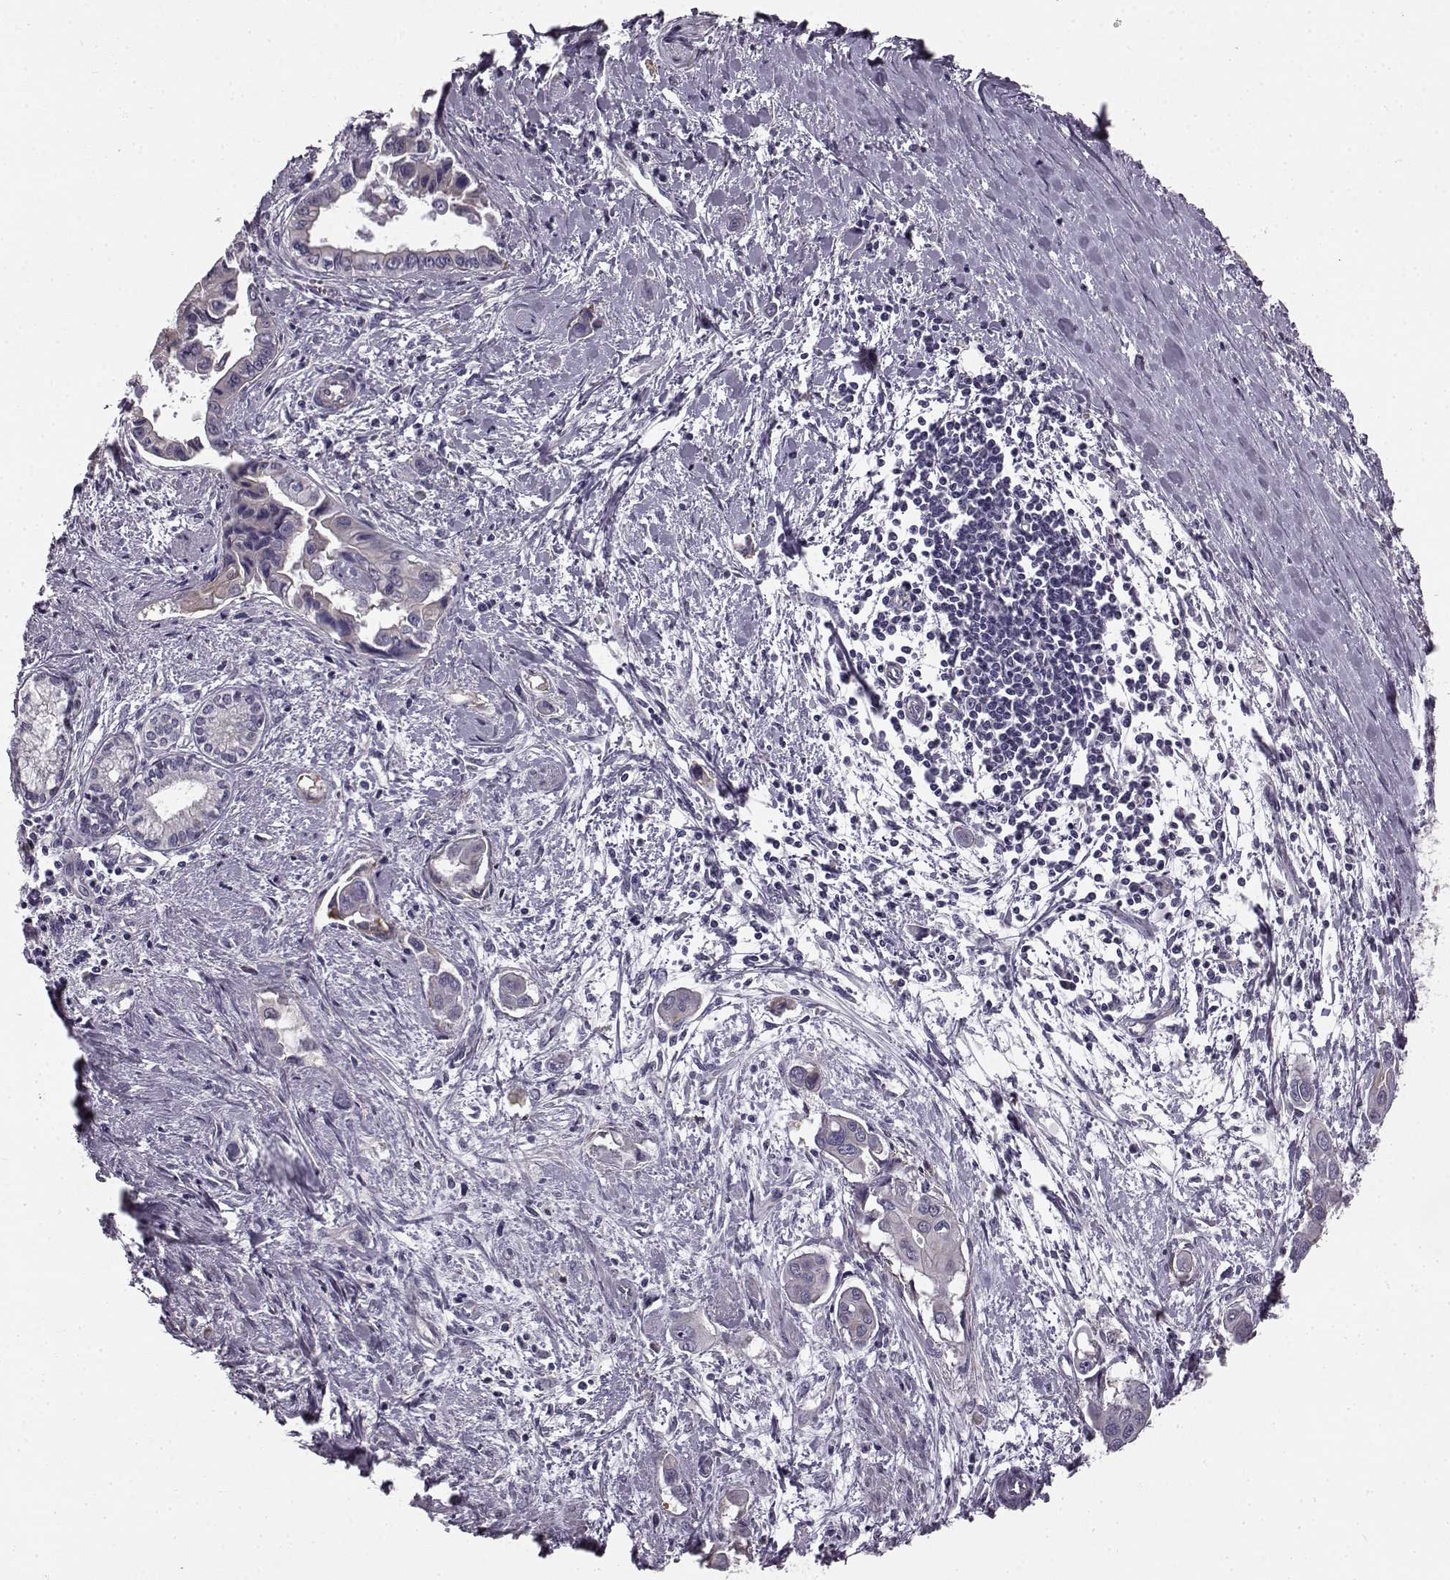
{"staining": {"intensity": "negative", "quantity": "none", "location": "none"}, "tissue": "pancreatic cancer", "cell_type": "Tumor cells", "image_type": "cancer", "snomed": [{"axis": "morphology", "description": "Adenocarcinoma, NOS"}, {"axis": "topography", "description": "Pancreas"}], "caption": "The micrograph shows no staining of tumor cells in pancreatic adenocarcinoma.", "gene": "KRT85", "patient": {"sex": "male", "age": 60}}